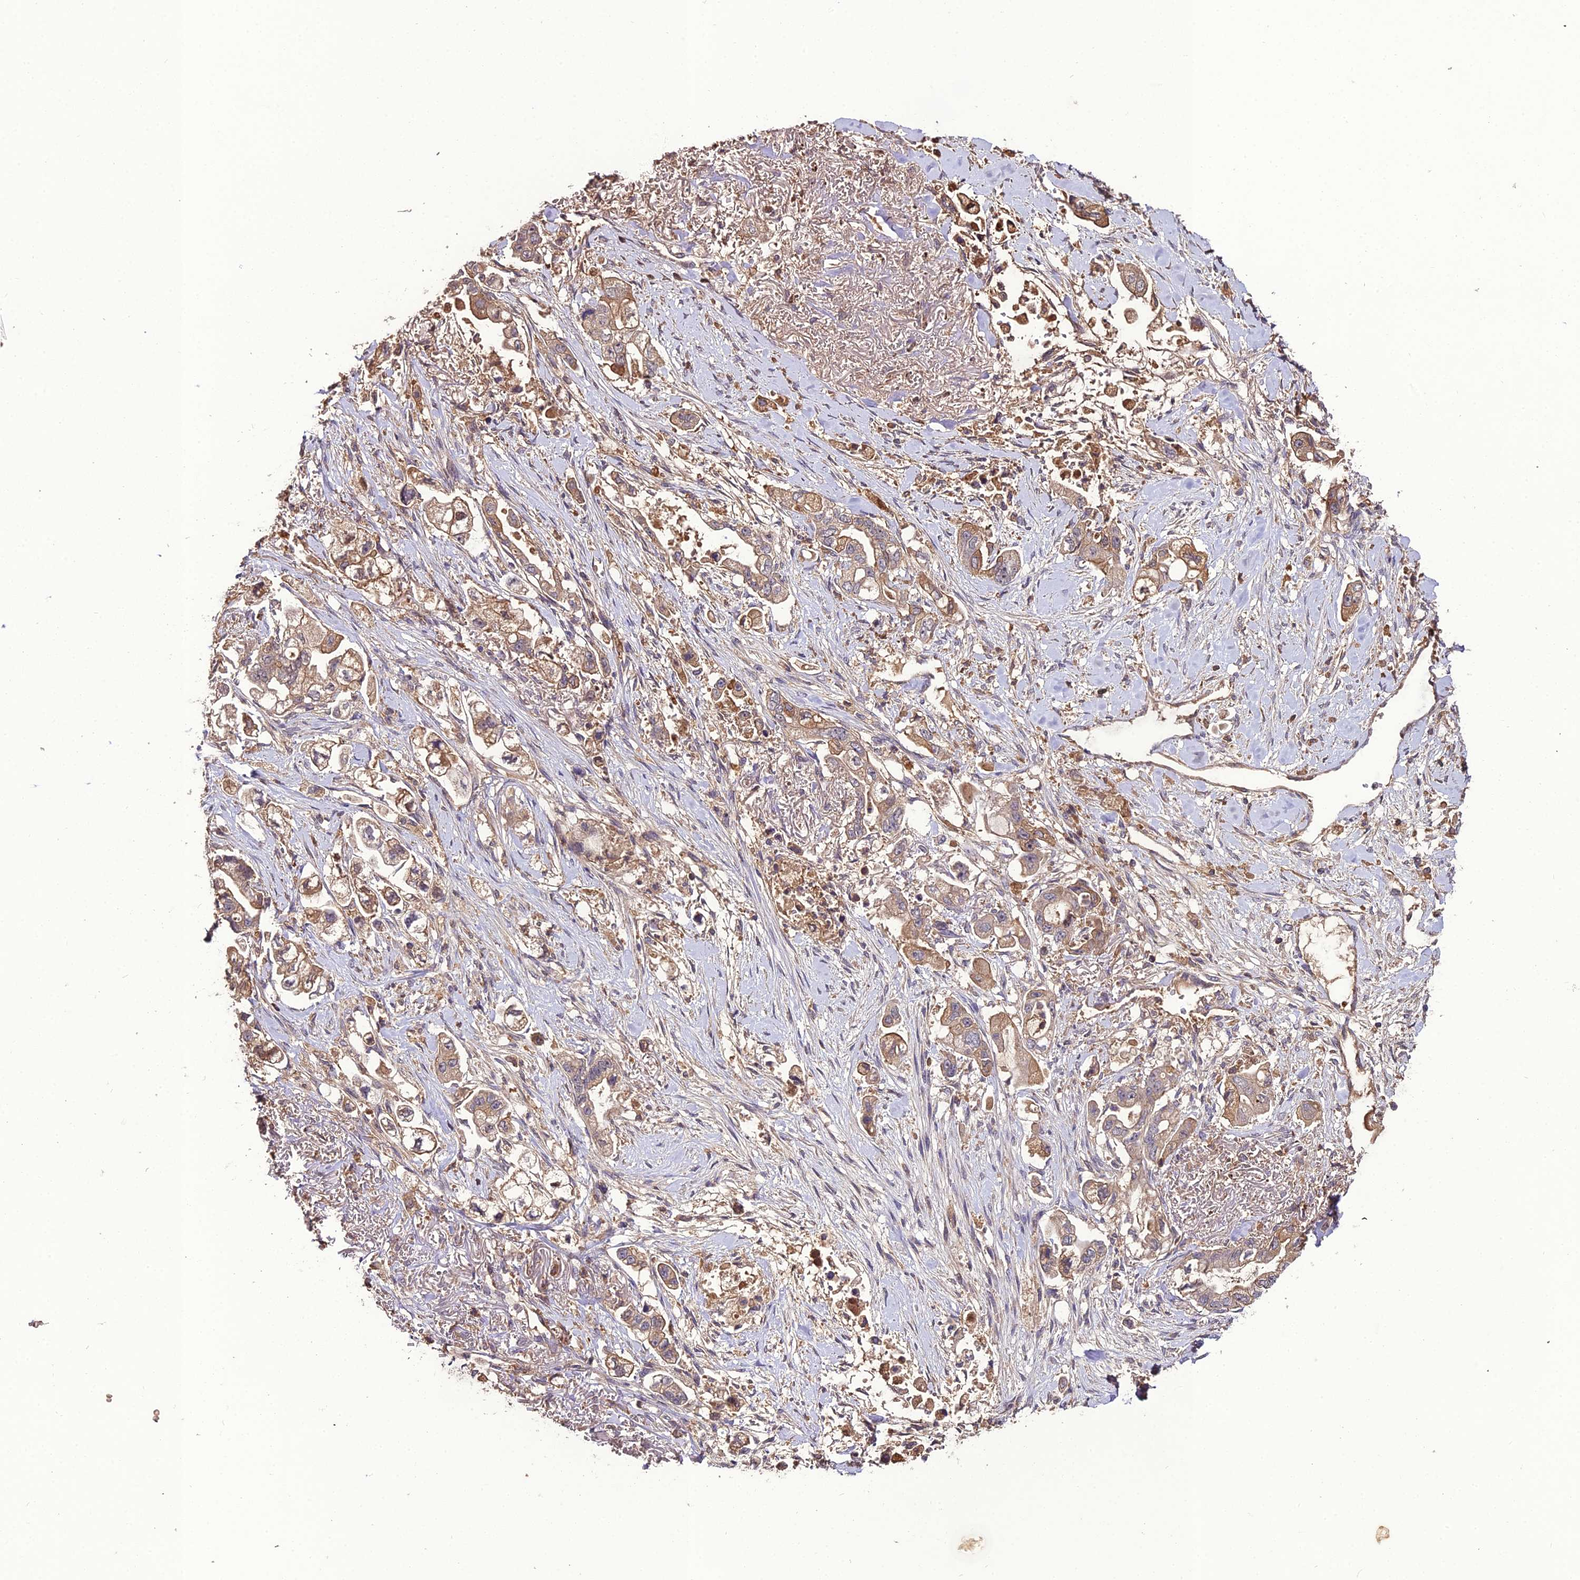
{"staining": {"intensity": "weak", "quantity": ">75%", "location": "cytoplasmic/membranous"}, "tissue": "stomach cancer", "cell_type": "Tumor cells", "image_type": "cancer", "snomed": [{"axis": "morphology", "description": "Adenocarcinoma, NOS"}, {"axis": "topography", "description": "Stomach"}], "caption": "Immunohistochemical staining of stomach cancer shows low levels of weak cytoplasmic/membranous expression in approximately >75% of tumor cells.", "gene": "KCTD16", "patient": {"sex": "male", "age": 62}}